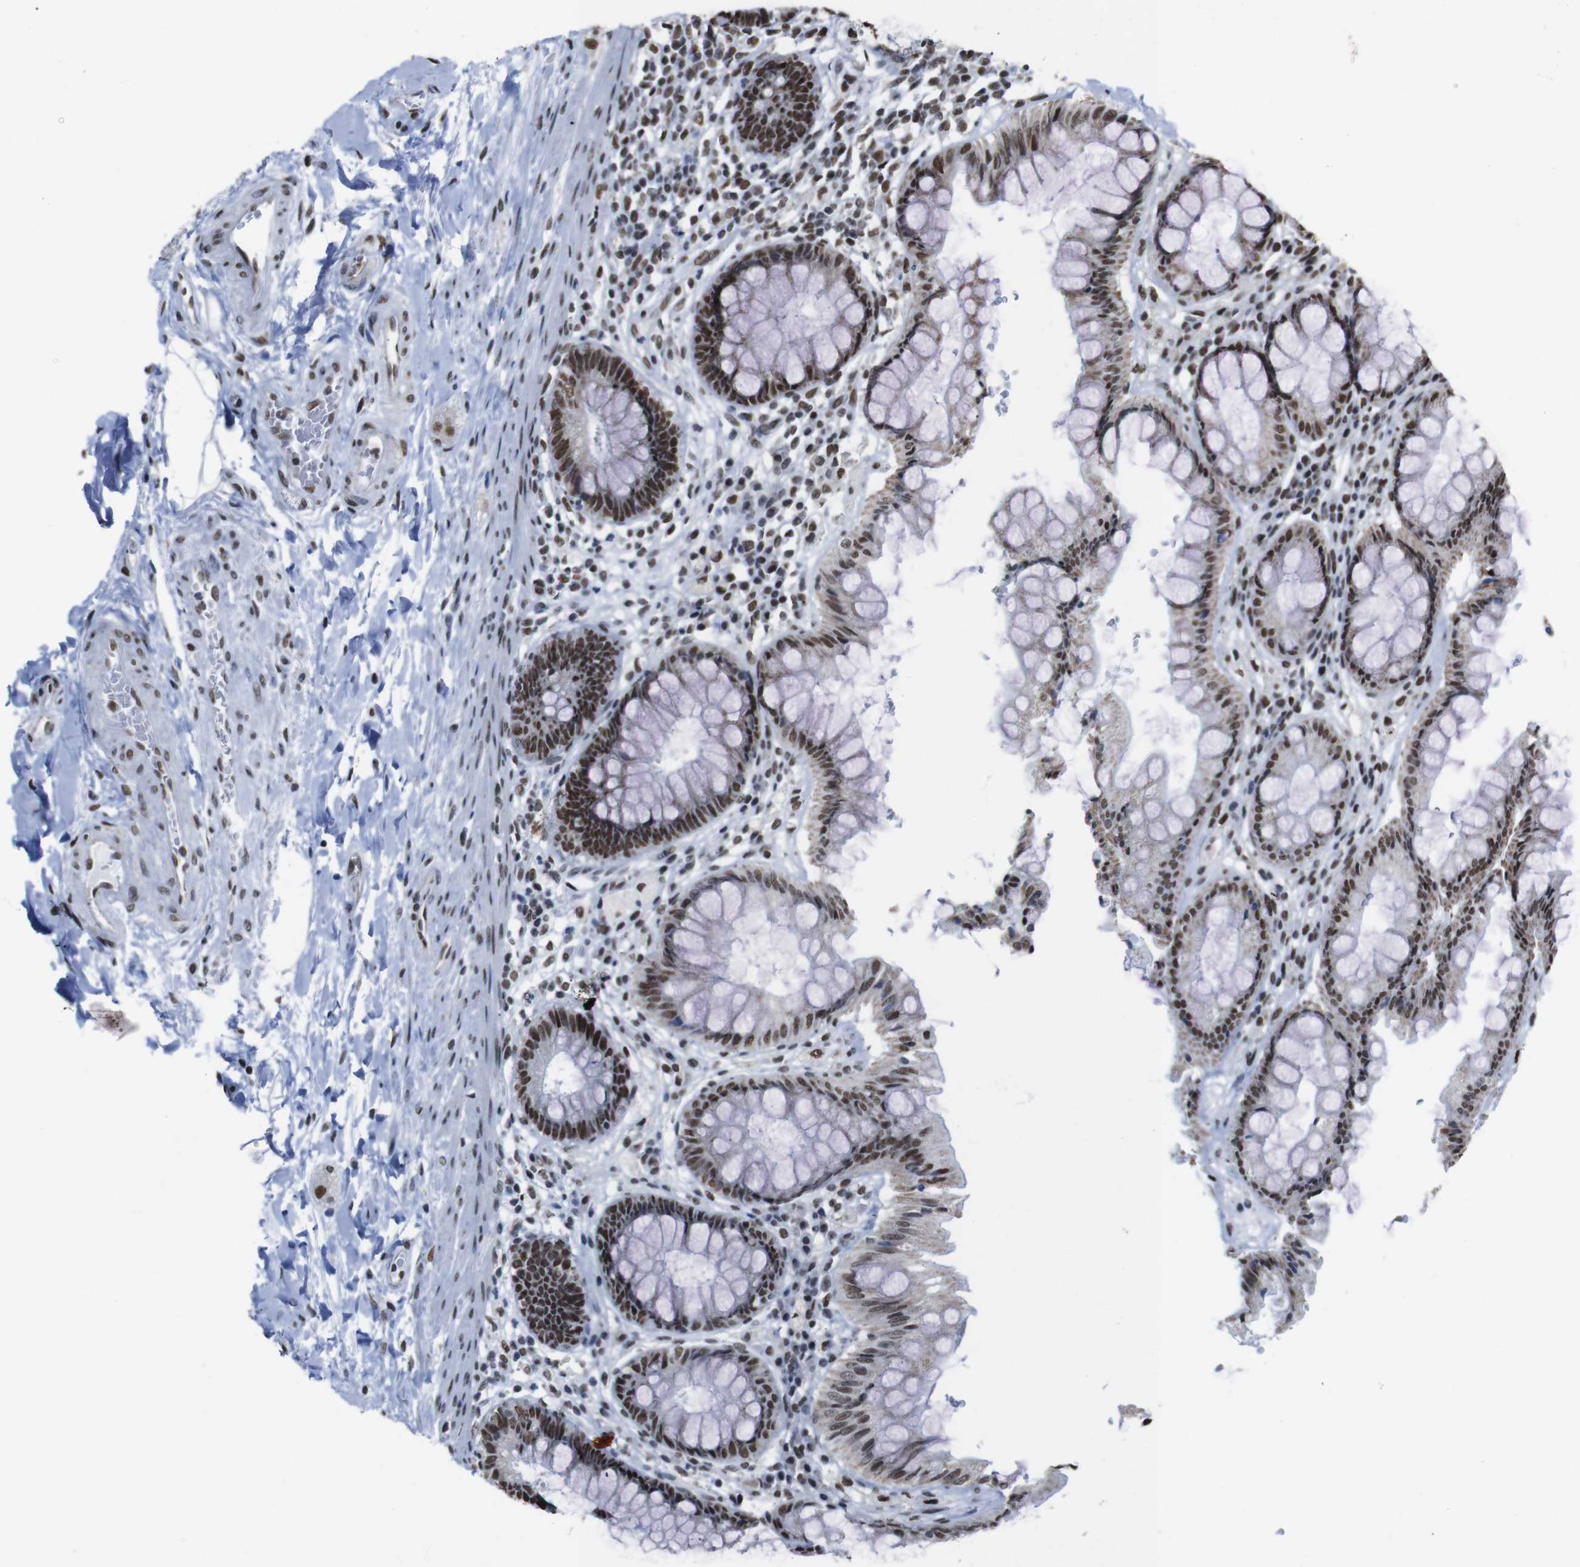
{"staining": {"intensity": "strong", "quantity": ">75%", "location": "nuclear"}, "tissue": "rectum", "cell_type": "Glandular cells", "image_type": "normal", "snomed": [{"axis": "morphology", "description": "Normal tissue, NOS"}, {"axis": "topography", "description": "Rectum"}], "caption": "Normal rectum reveals strong nuclear expression in approximately >75% of glandular cells.", "gene": "ROMO1", "patient": {"sex": "female", "age": 46}}